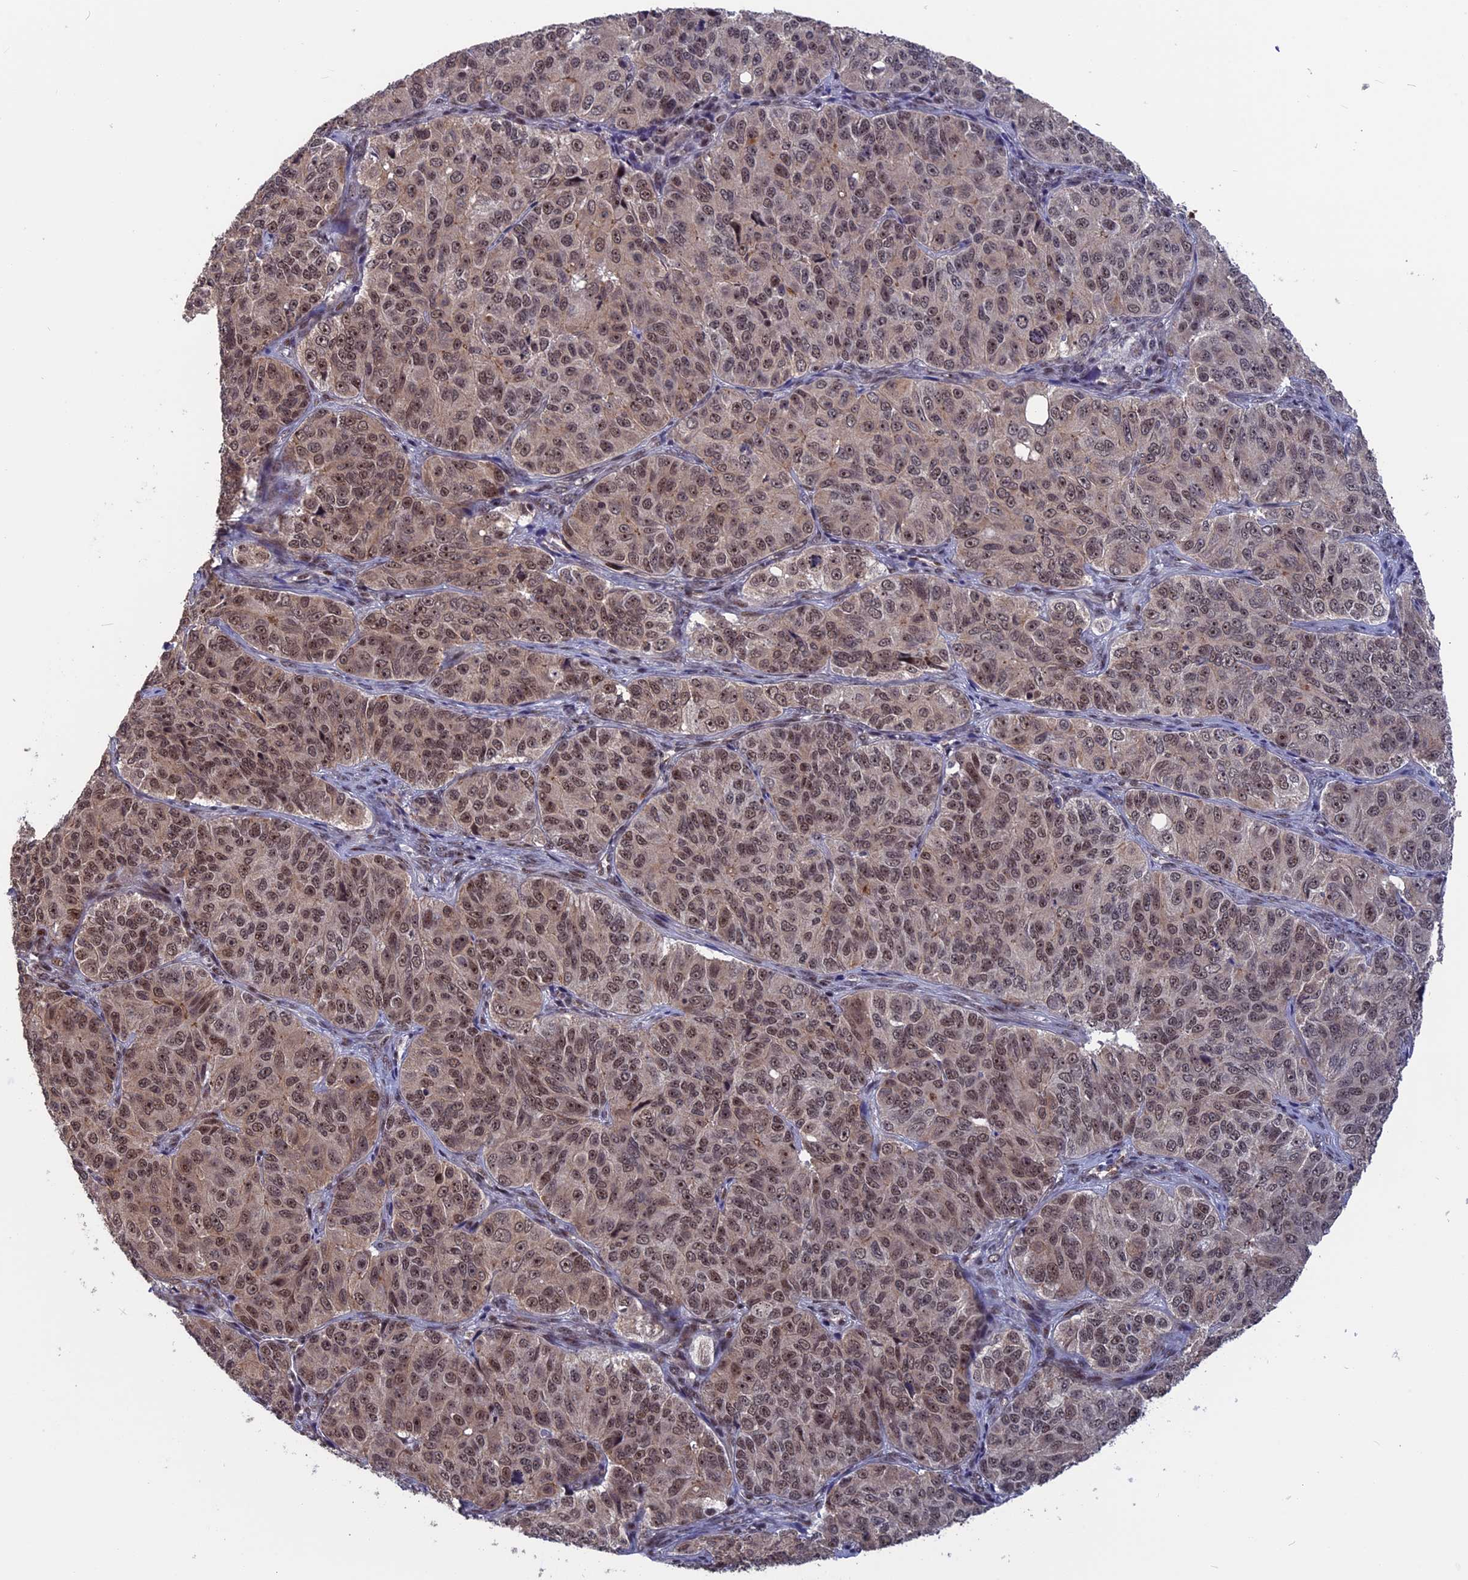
{"staining": {"intensity": "moderate", "quantity": "25%-75%", "location": "nuclear"}, "tissue": "ovarian cancer", "cell_type": "Tumor cells", "image_type": "cancer", "snomed": [{"axis": "morphology", "description": "Carcinoma, endometroid"}, {"axis": "topography", "description": "Ovary"}], "caption": "About 25%-75% of tumor cells in ovarian cancer (endometroid carcinoma) demonstrate moderate nuclear protein positivity as visualized by brown immunohistochemical staining.", "gene": "CACTIN", "patient": {"sex": "female", "age": 51}}